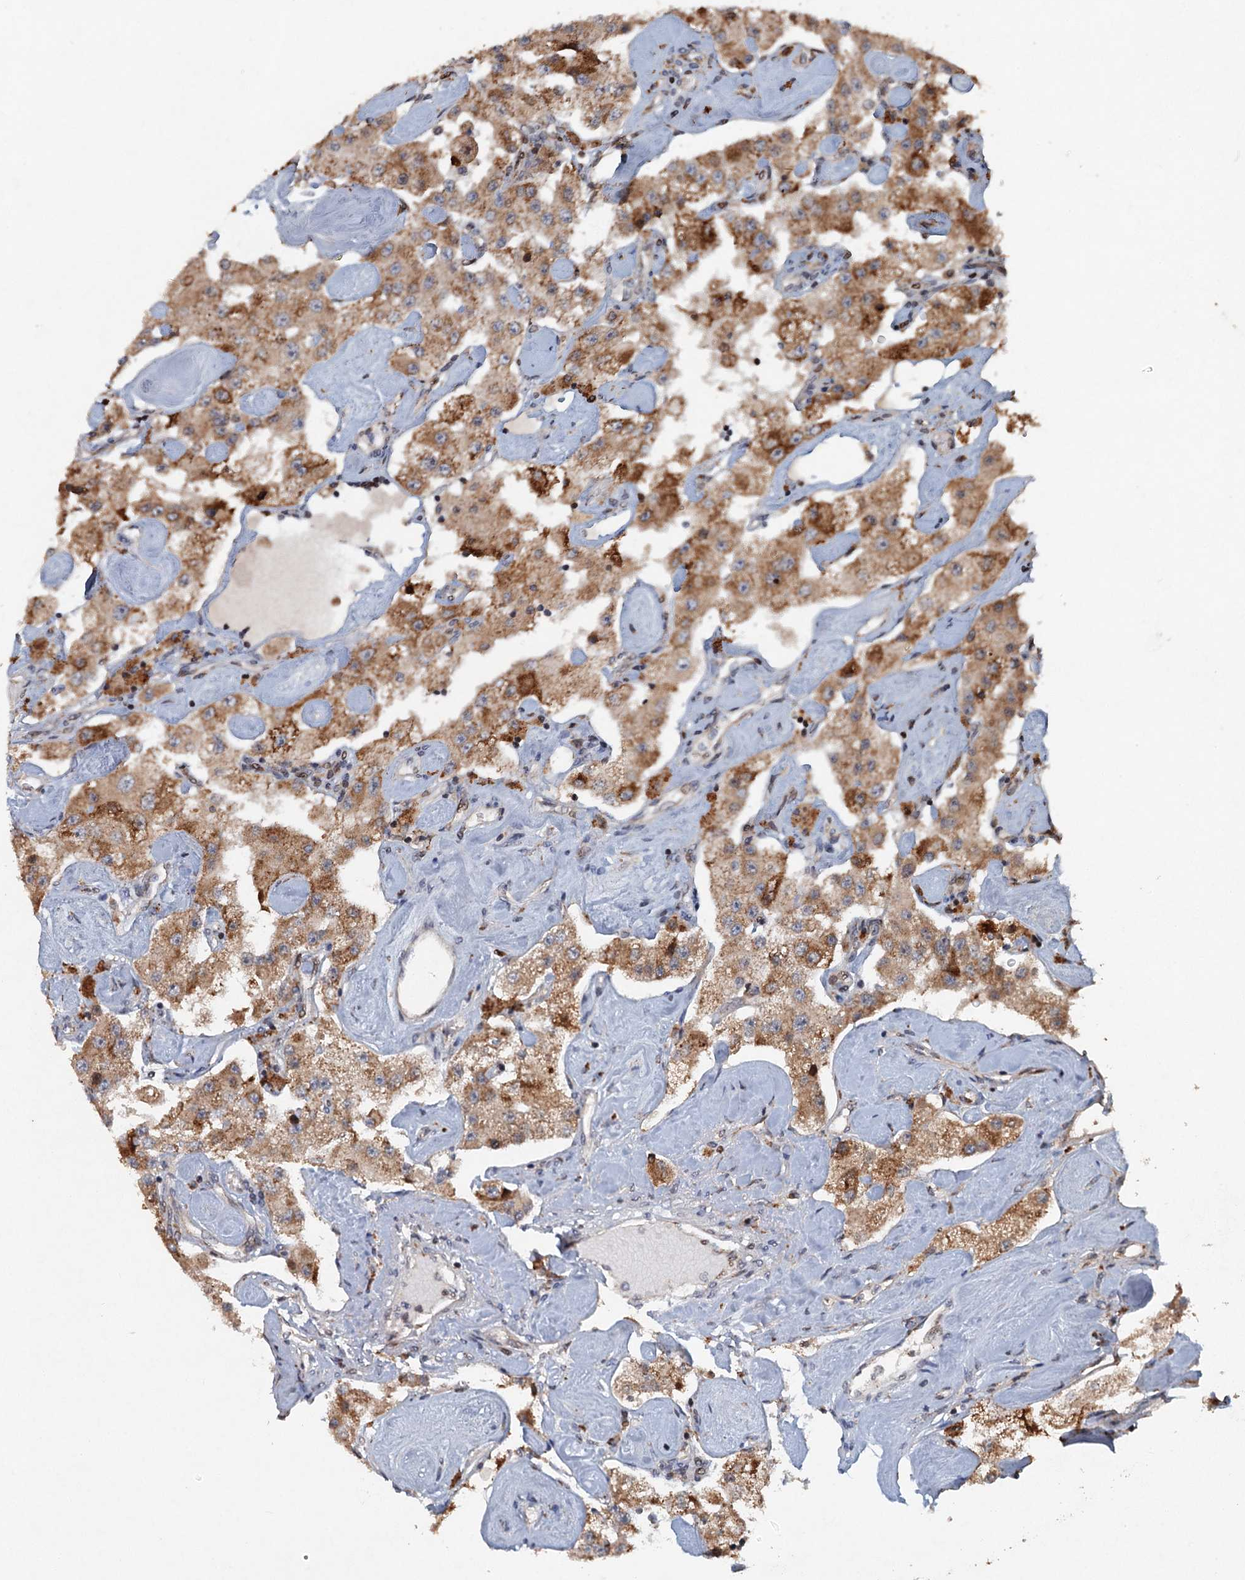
{"staining": {"intensity": "moderate", "quantity": ">75%", "location": "cytoplasmic/membranous"}, "tissue": "carcinoid", "cell_type": "Tumor cells", "image_type": "cancer", "snomed": [{"axis": "morphology", "description": "Carcinoid, malignant, NOS"}, {"axis": "topography", "description": "Pancreas"}], "caption": "Carcinoid stained for a protein (brown) exhibits moderate cytoplasmic/membranous positive expression in approximately >75% of tumor cells.", "gene": "SRPX2", "patient": {"sex": "male", "age": 41}}